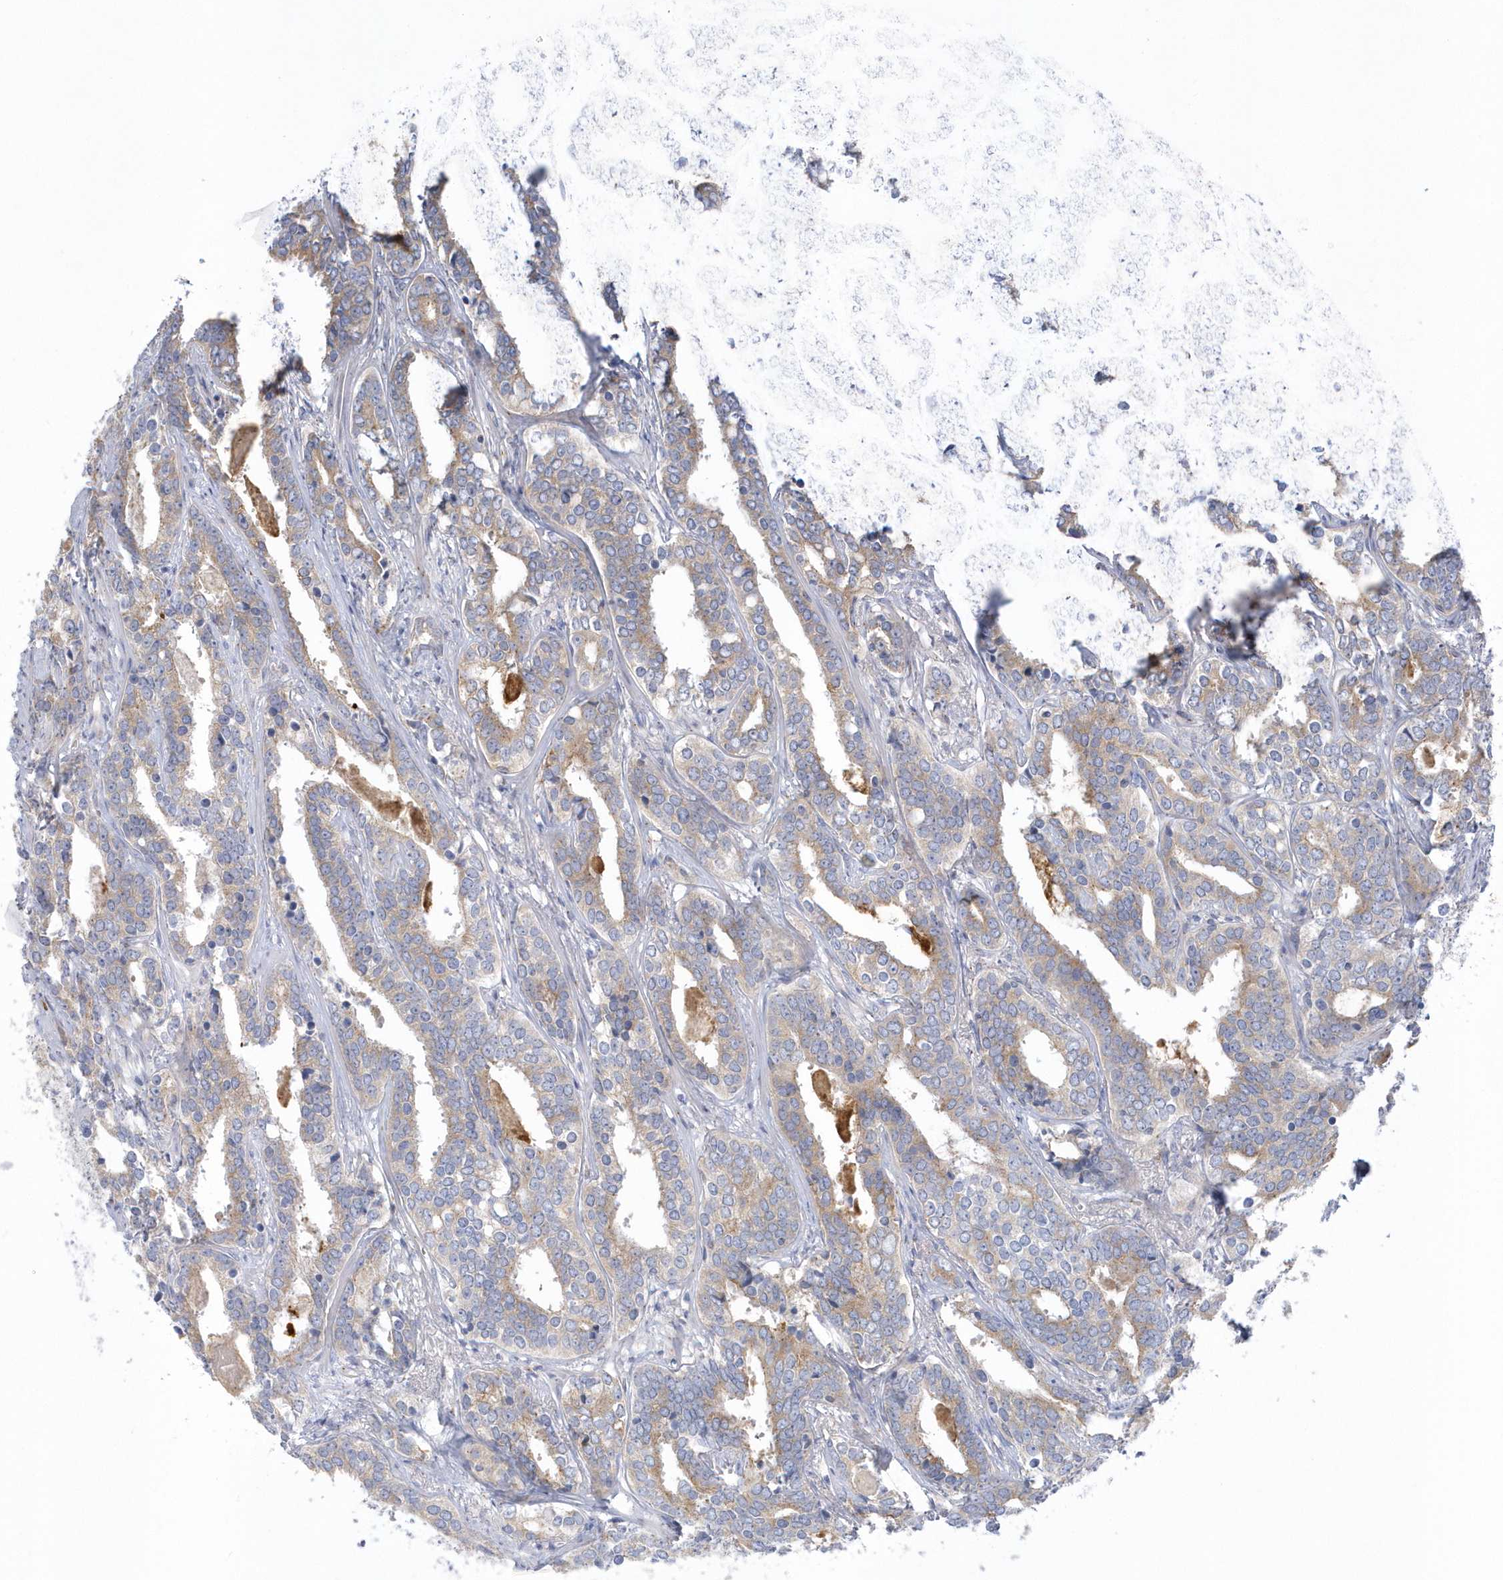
{"staining": {"intensity": "weak", "quantity": ">75%", "location": "cytoplasmic/membranous"}, "tissue": "prostate cancer", "cell_type": "Tumor cells", "image_type": "cancer", "snomed": [{"axis": "morphology", "description": "Adenocarcinoma, High grade"}, {"axis": "topography", "description": "Prostate"}], "caption": "A histopathology image of high-grade adenocarcinoma (prostate) stained for a protein displays weak cytoplasmic/membranous brown staining in tumor cells.", "gene": "SEMA3D", "patient": {"sex": "male", "age": 62}}